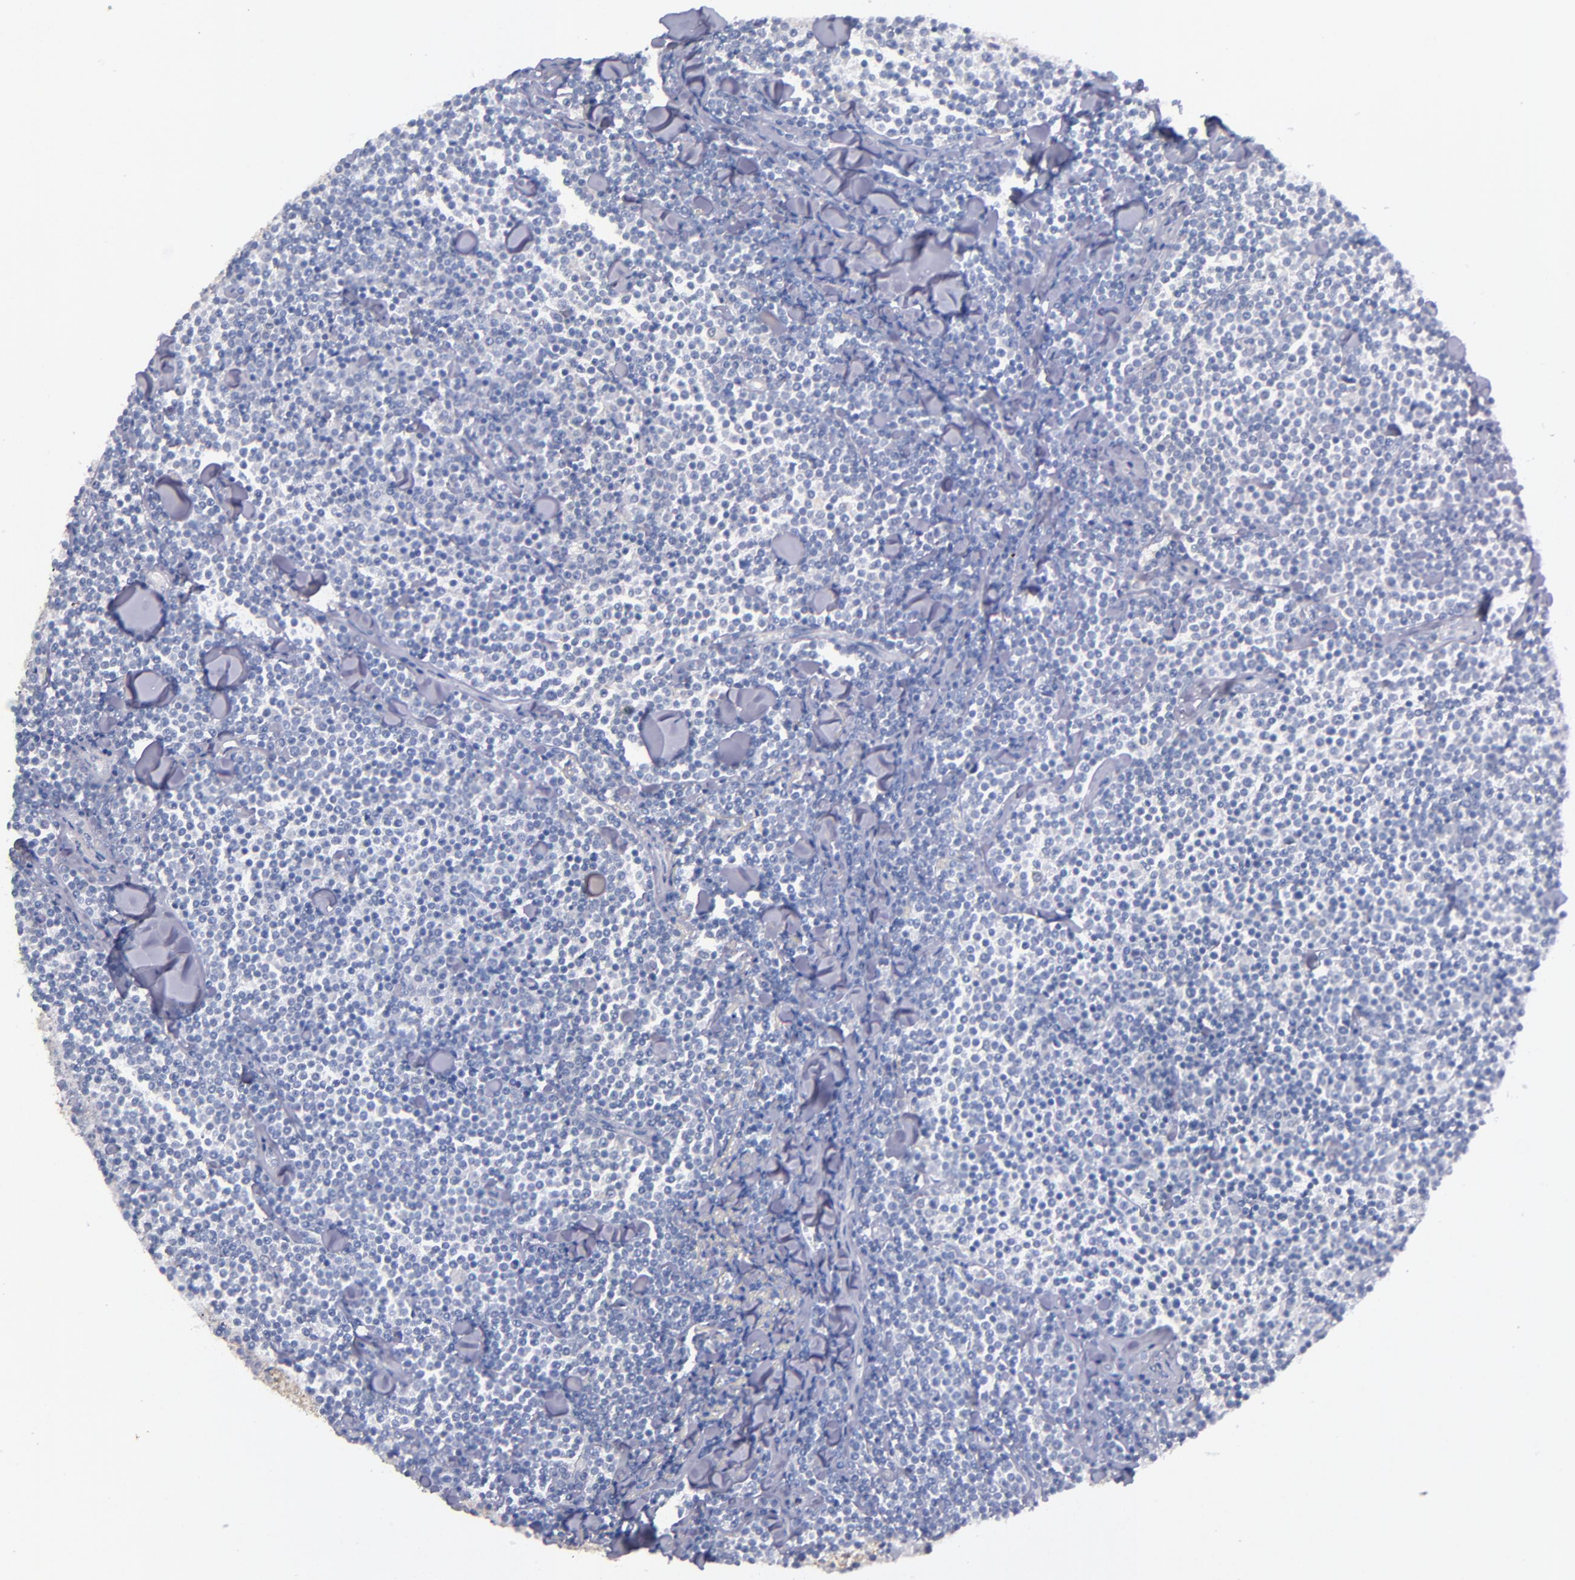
{"staining": {"intensity": "negative", "quantity": "none", "location": "none"}, "tissue": "lymphoma", "cell_type": "Tumor cells", "image_type": "cancer", "snomed": [{"axis": "morphology", "description": "Malignant lymphoma, non-Hodgkin's type, Low grade"}, {"axis": "topography", "description": "Soft tissue"}], "caption": "Immunohistochemical staining of low-grade malignant lymphoma, non-Hodgkin's type exhibits no significant staining in tumor cells. (DAB immunohistochemistry (IHC) with hematoxylin counter stain).", "gene": "CNTNAP2", "patient": {"sex": "male", "age": 92}}